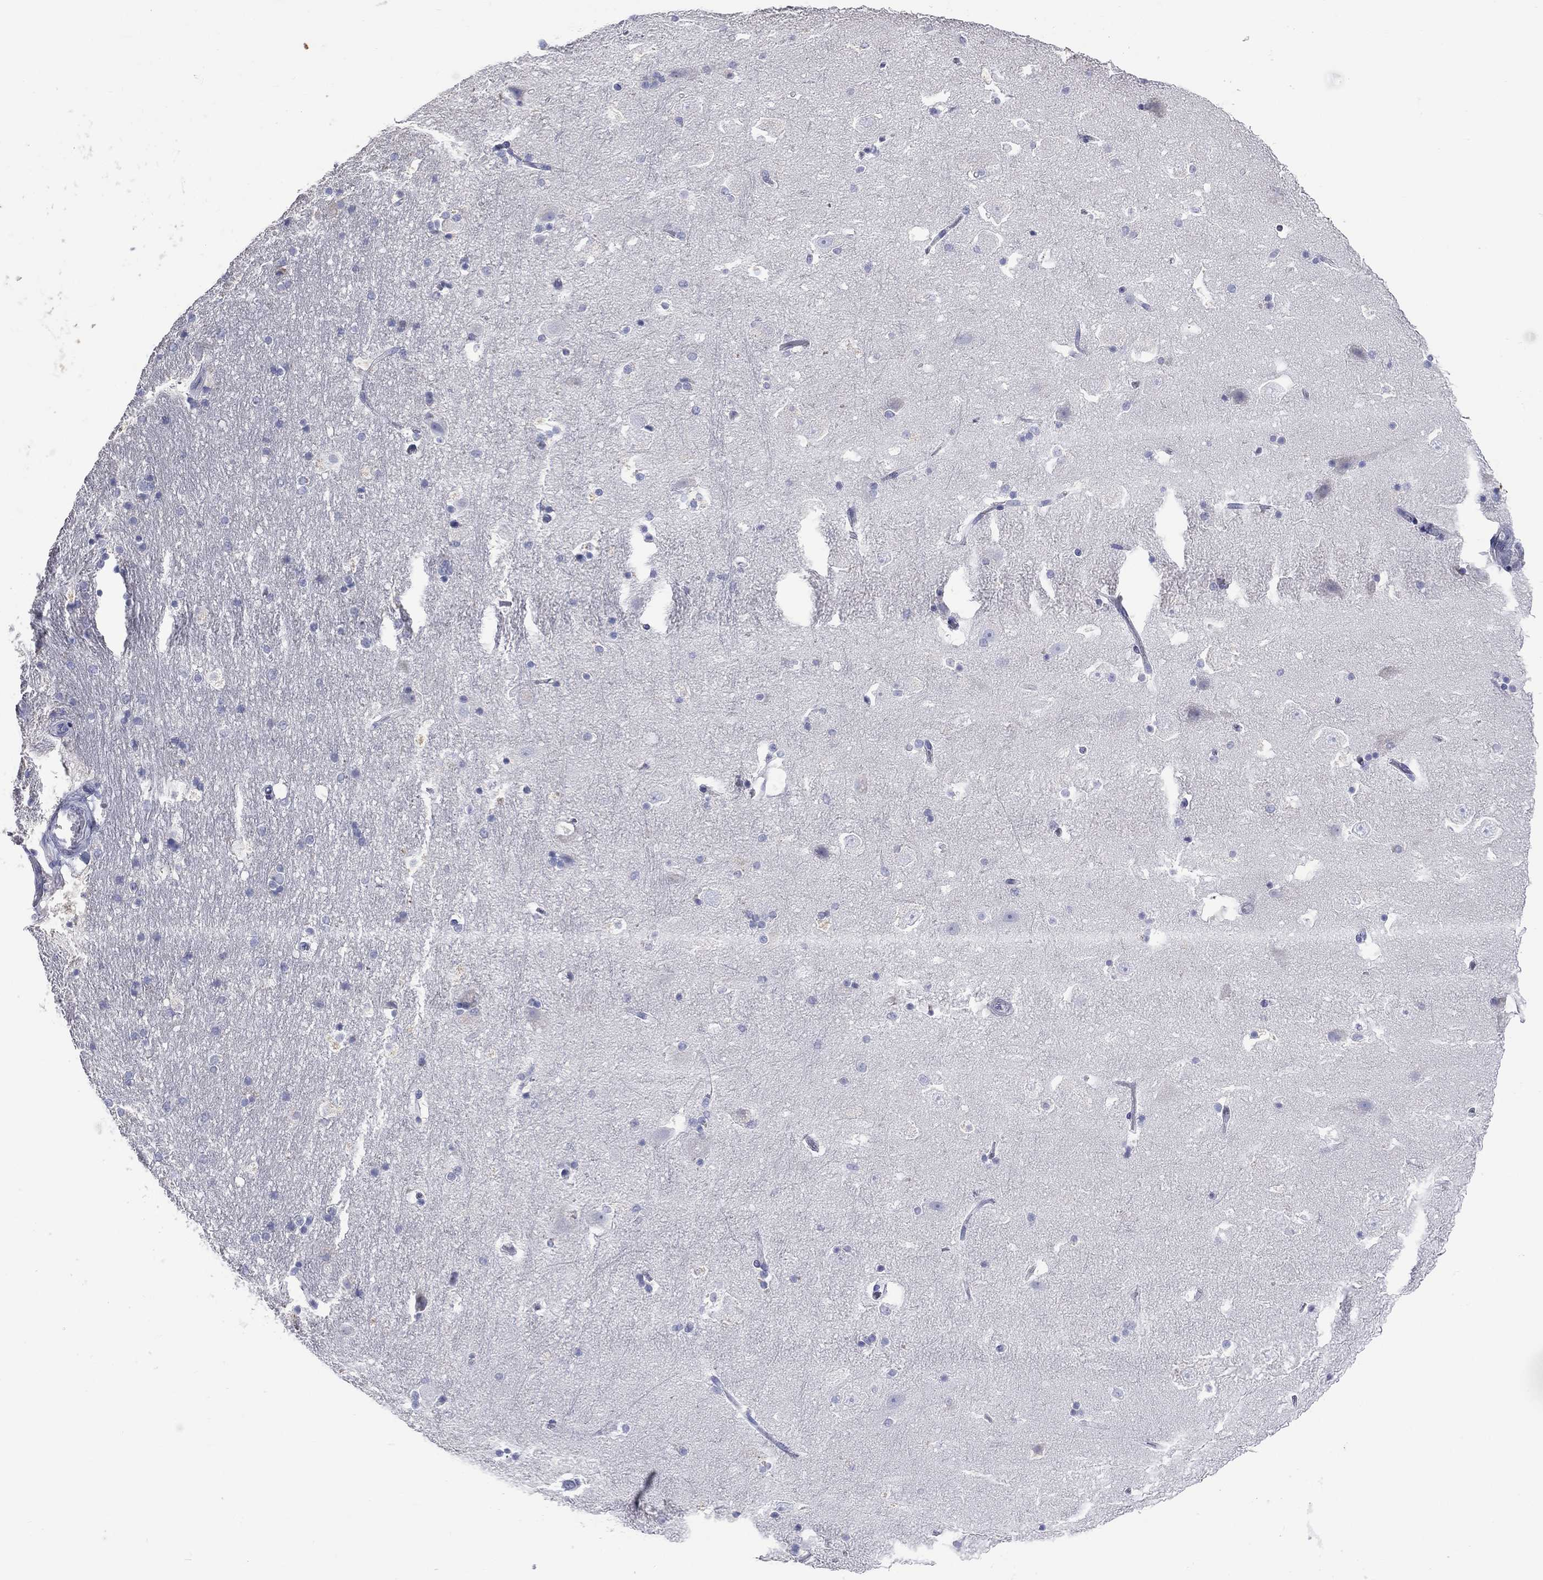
{"staining": {"intensity": "negative", "quantity": "none", "location": "none"}, "tissue": "hippocampus", "cell_type": "Glial cells", "image_type": "normal", "snomed": [{"axis": "morphology", "description": "Normal tissue, NOS"}, {"axis": "topography", "description": "Hippocampus"}], "caption": "Hippocampus stained for a protein using IHC demonstrates no staining glial cells.", "gene": "CES2", "patient": {"sex": "male", "age": 51}}